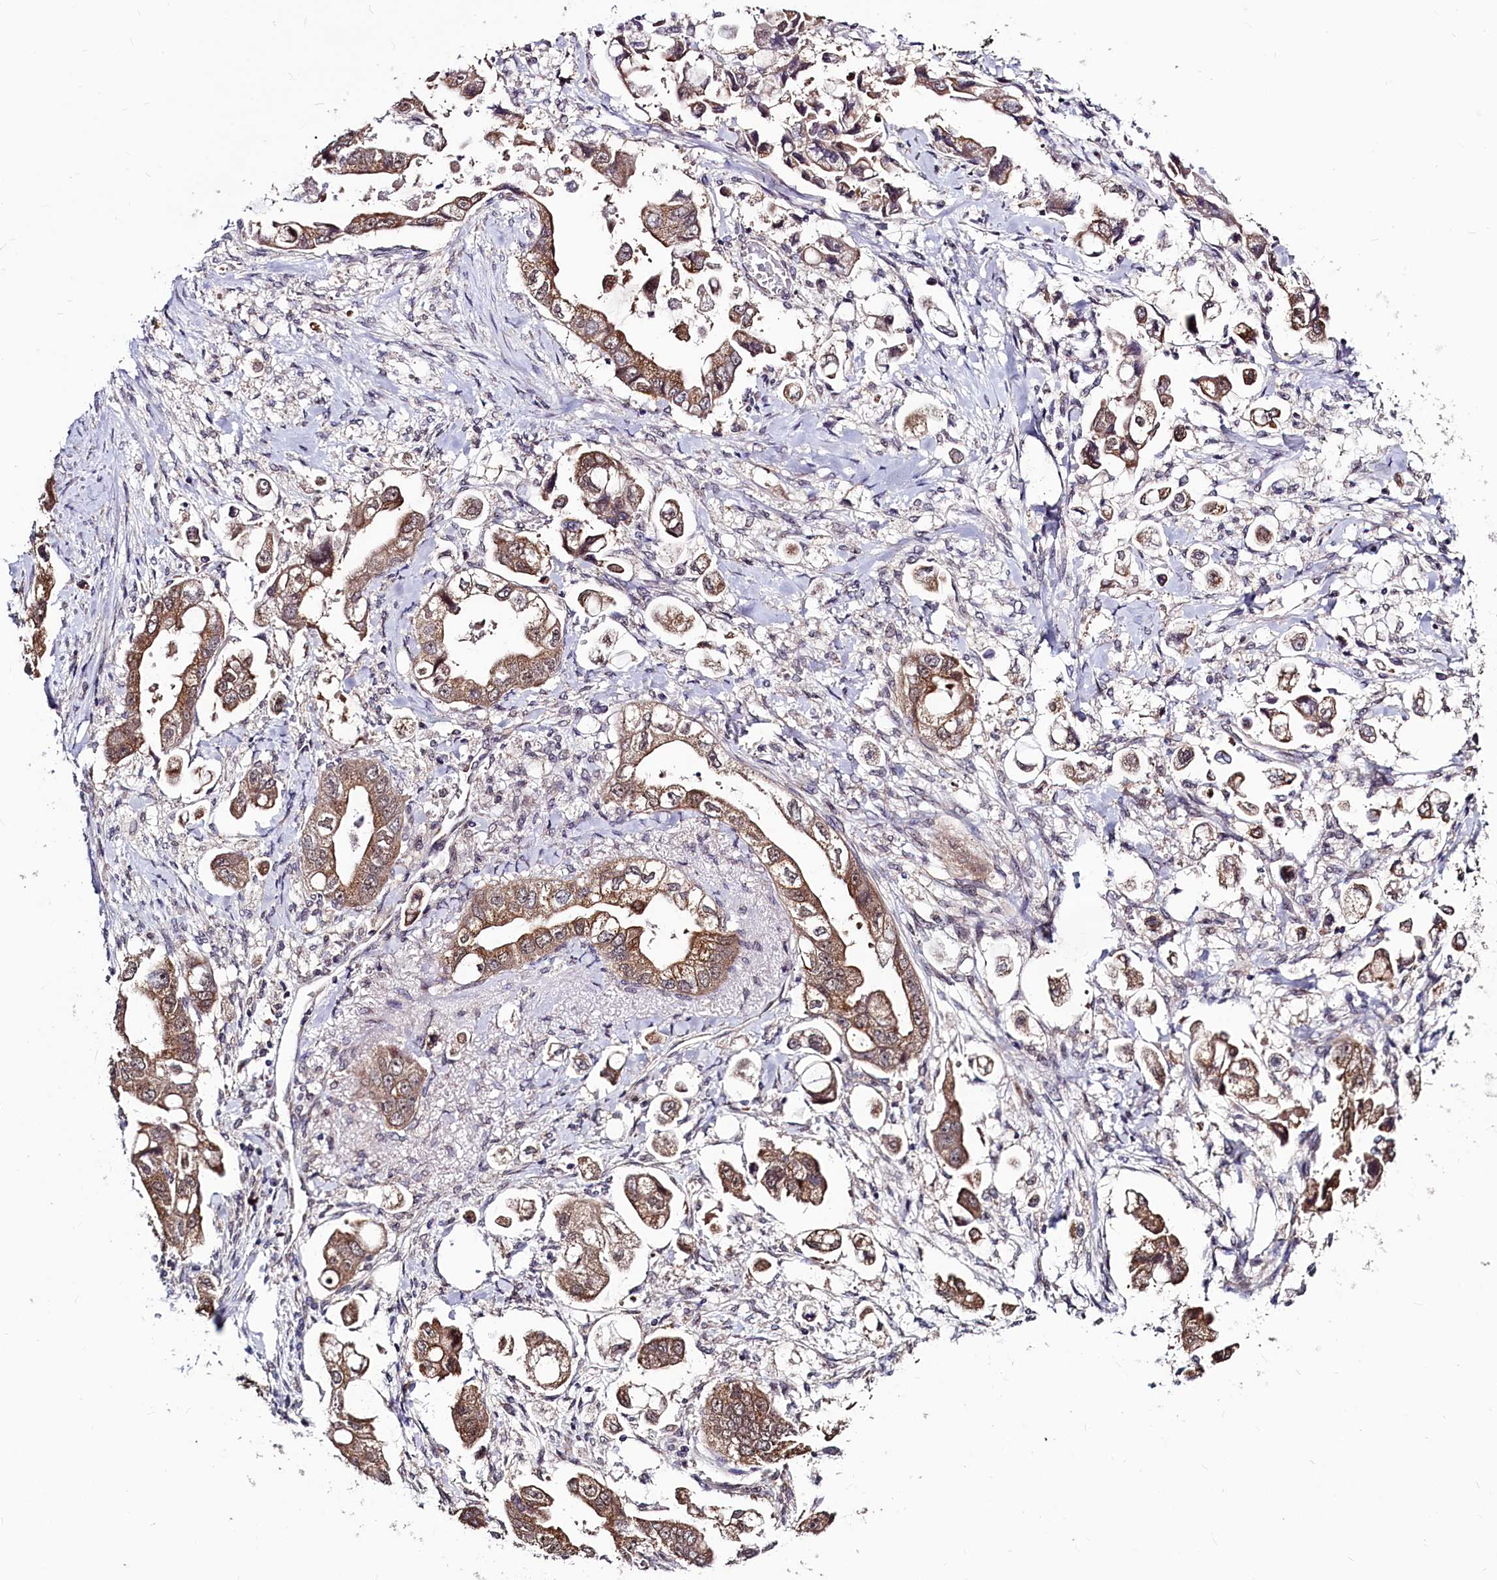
{"staining": {"intensity": "moderate", "quantity": ">75%", "location": "cytoplasmic/membranous"}, "tissue": "stomach cancer", "cell_type": "Tumor cells", "image_type": "cancer", "snomed": [{"axis": "morphology", "description": "Adenocarcinoma, NOS"}, {"axis": "topography", "description": "Stomach"}], "caption": "This is an image of immunohistochemistry (IHC) staining of adenocarcinoma (stomach), which shows moderate staining in the cytoplasmic/membranous of tumor cells.", "gene": "SEC24C", "patient": {"sex": "male", "age": 62}}